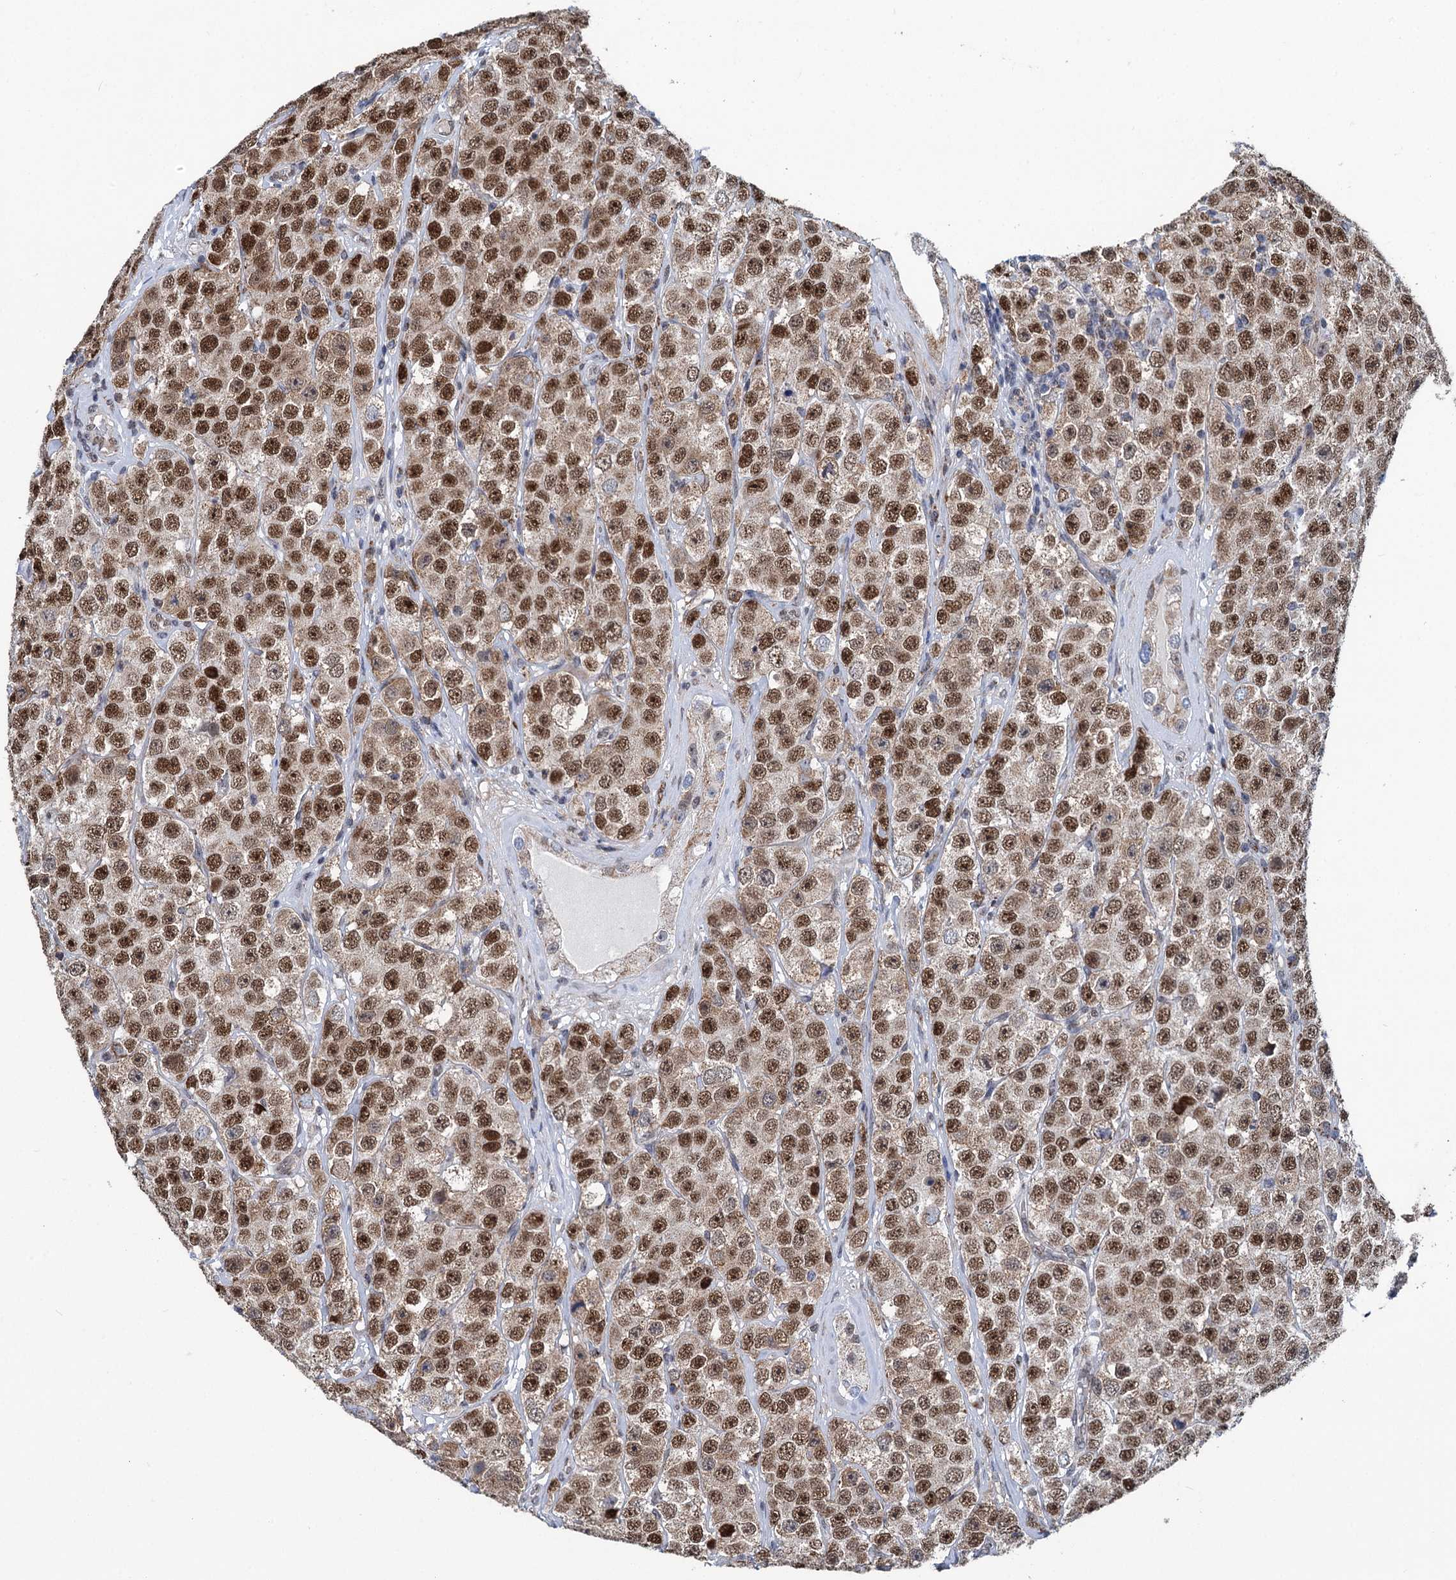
{"staining": {"intensity": "moderate", "quantity": ">75%", "location": "nuclear"}, "tissue": "testis cancer", "cell_type": "Tumor cells", "image_type": "cancer", "snomed": [{"axis": "morphology", "description": "Seminoma, NOS"}, {"axis": "topography", "description": "Testis"}], "caption": "Protein staining reveals moderate nuclear staining in about >75% of tumor cells in seminoma (testis).", "gene": "MORN3", "patient": {"sex": "male", "age": 28}}